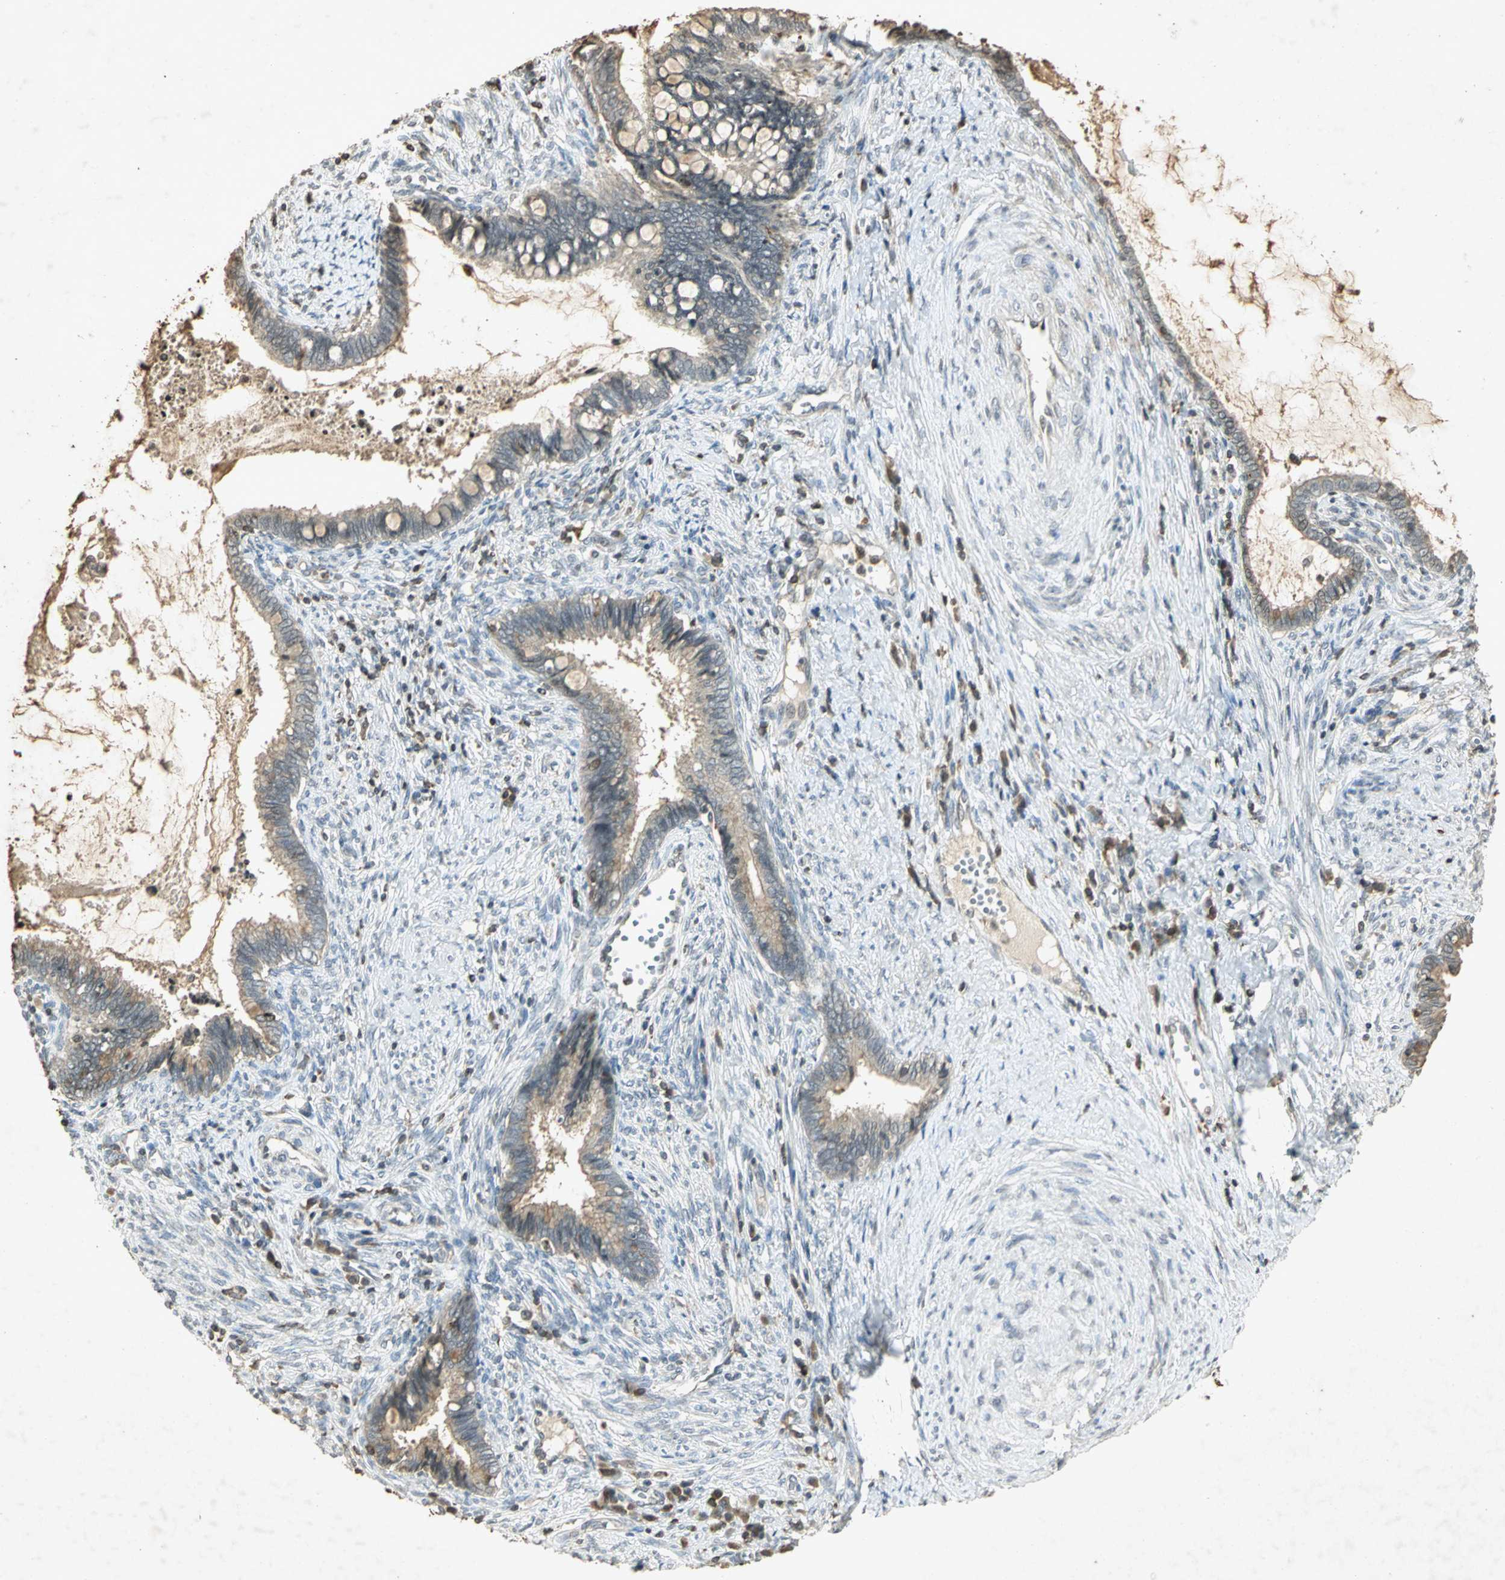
{"staining": {"intensity": "weak", "quantity": "<25%", "location": "nuclear"}, "tissue": "cervical cancer", "cell_type": "Tumor cells", "image_type": "cancer", "snomed": [{"axis": "morphology", "description": "Adenocarcinoma, NOS"}, {"axis": "topography", "description": "Cervix"}], "caption": "High power microscopy micrograph of an immunohistochemistry image of cervical cancer (adenocarcinoma), revealing no significant expression in tumor cells.", "gene": "IL16", "patient": {"sex": "female", "age": 44}}